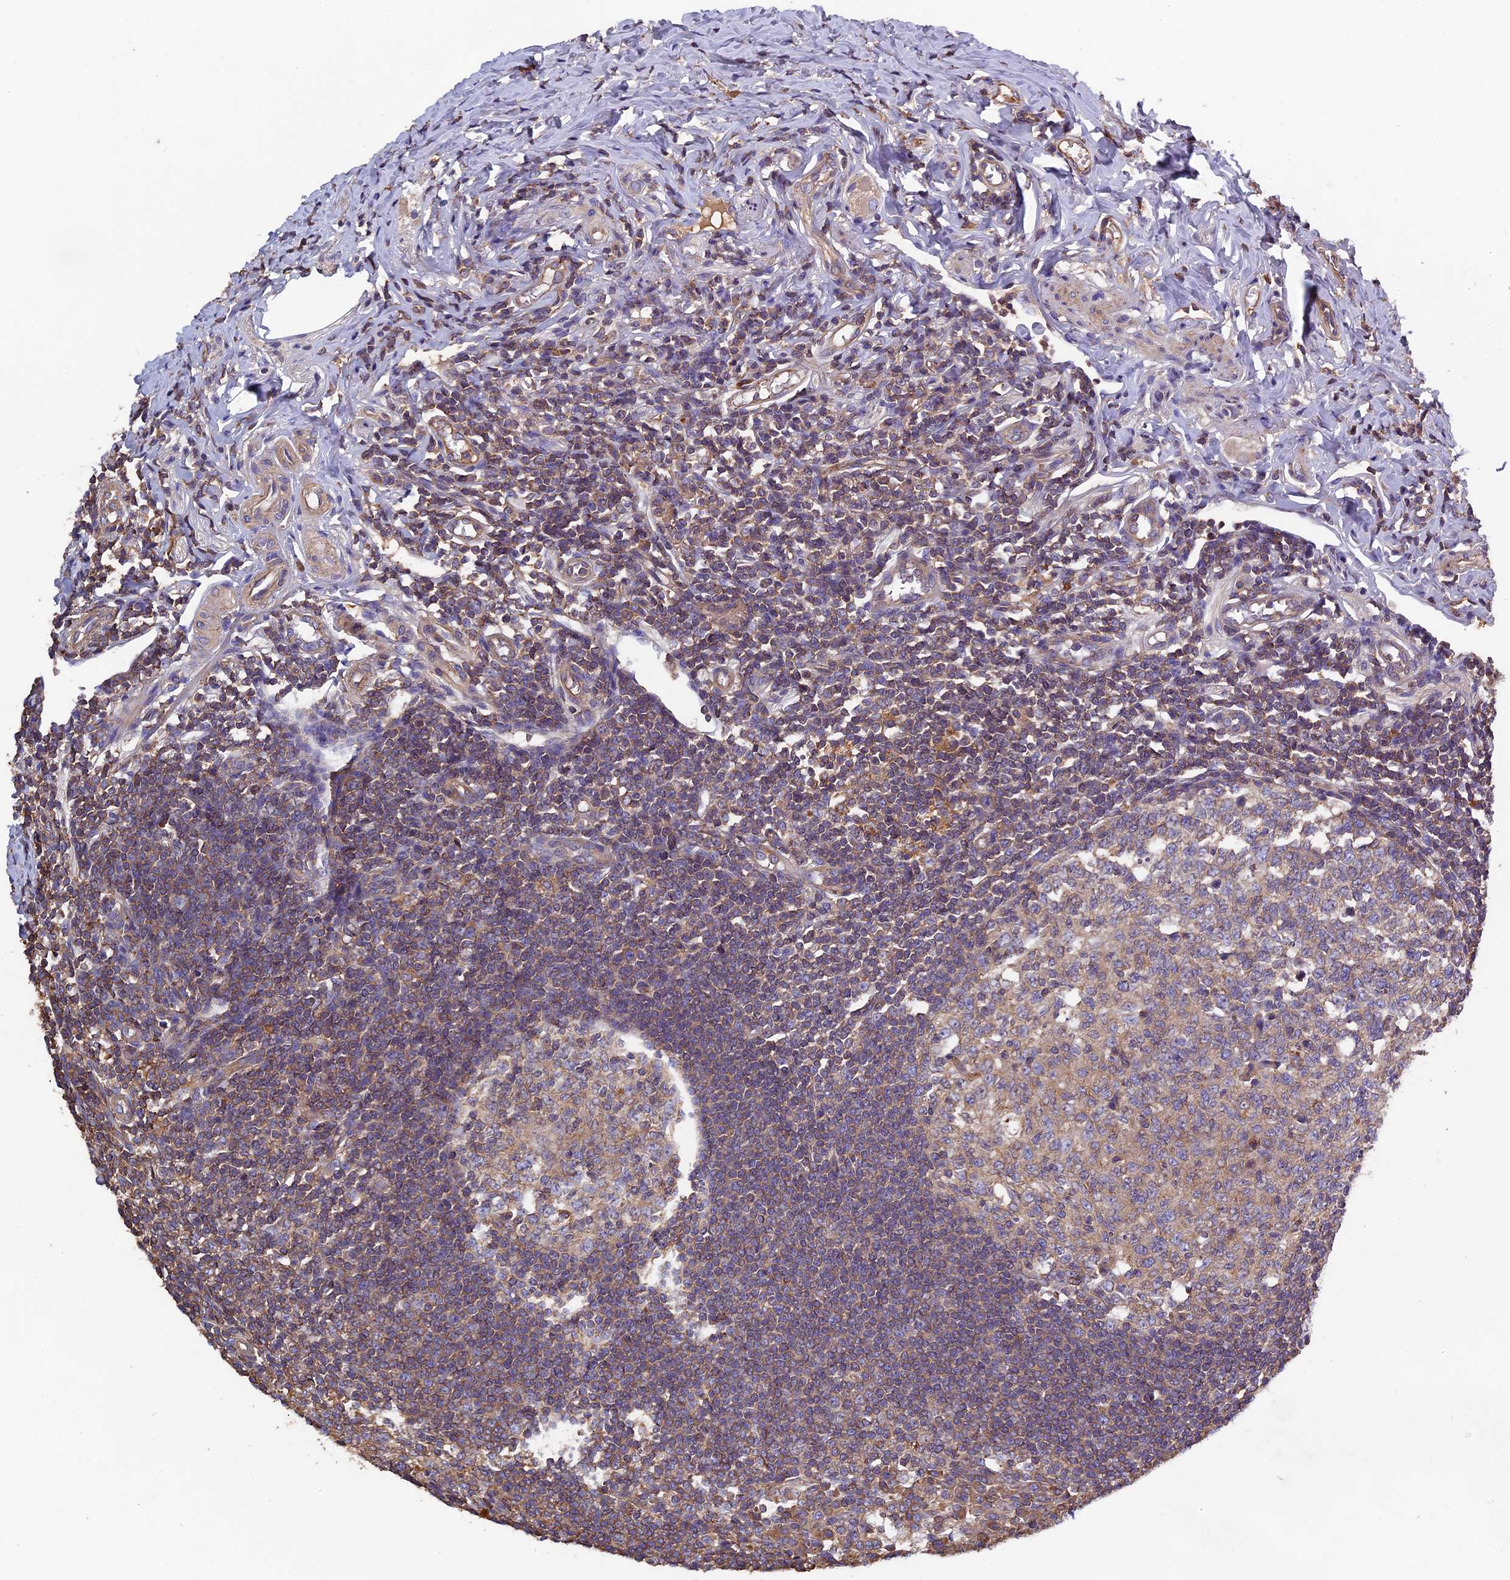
{"staining": {"intensity": "moderate", "quantity": "25%-75%", "location": "cytoplasmic/membranous"}, "tissue": "appendix", "cell_type": "Glandular cells", "image_type": "normal", "snomed": [{"axis": "morphology", "description": "Normal tissue, NOS"}, {"axis": "topography", "description": "Appendix"}], "caption": "An immunohistochemistry histopathology image of benign tissue is shown. Protein staining in brown labels moderate cytoplasmic/membranous positivity in appendix within glandular cells. (brown staining indicates protein expression, while blue staining denotes nuclei).", "gene": "CCDC153", "patient": {"sex": "female", "age": 33}}